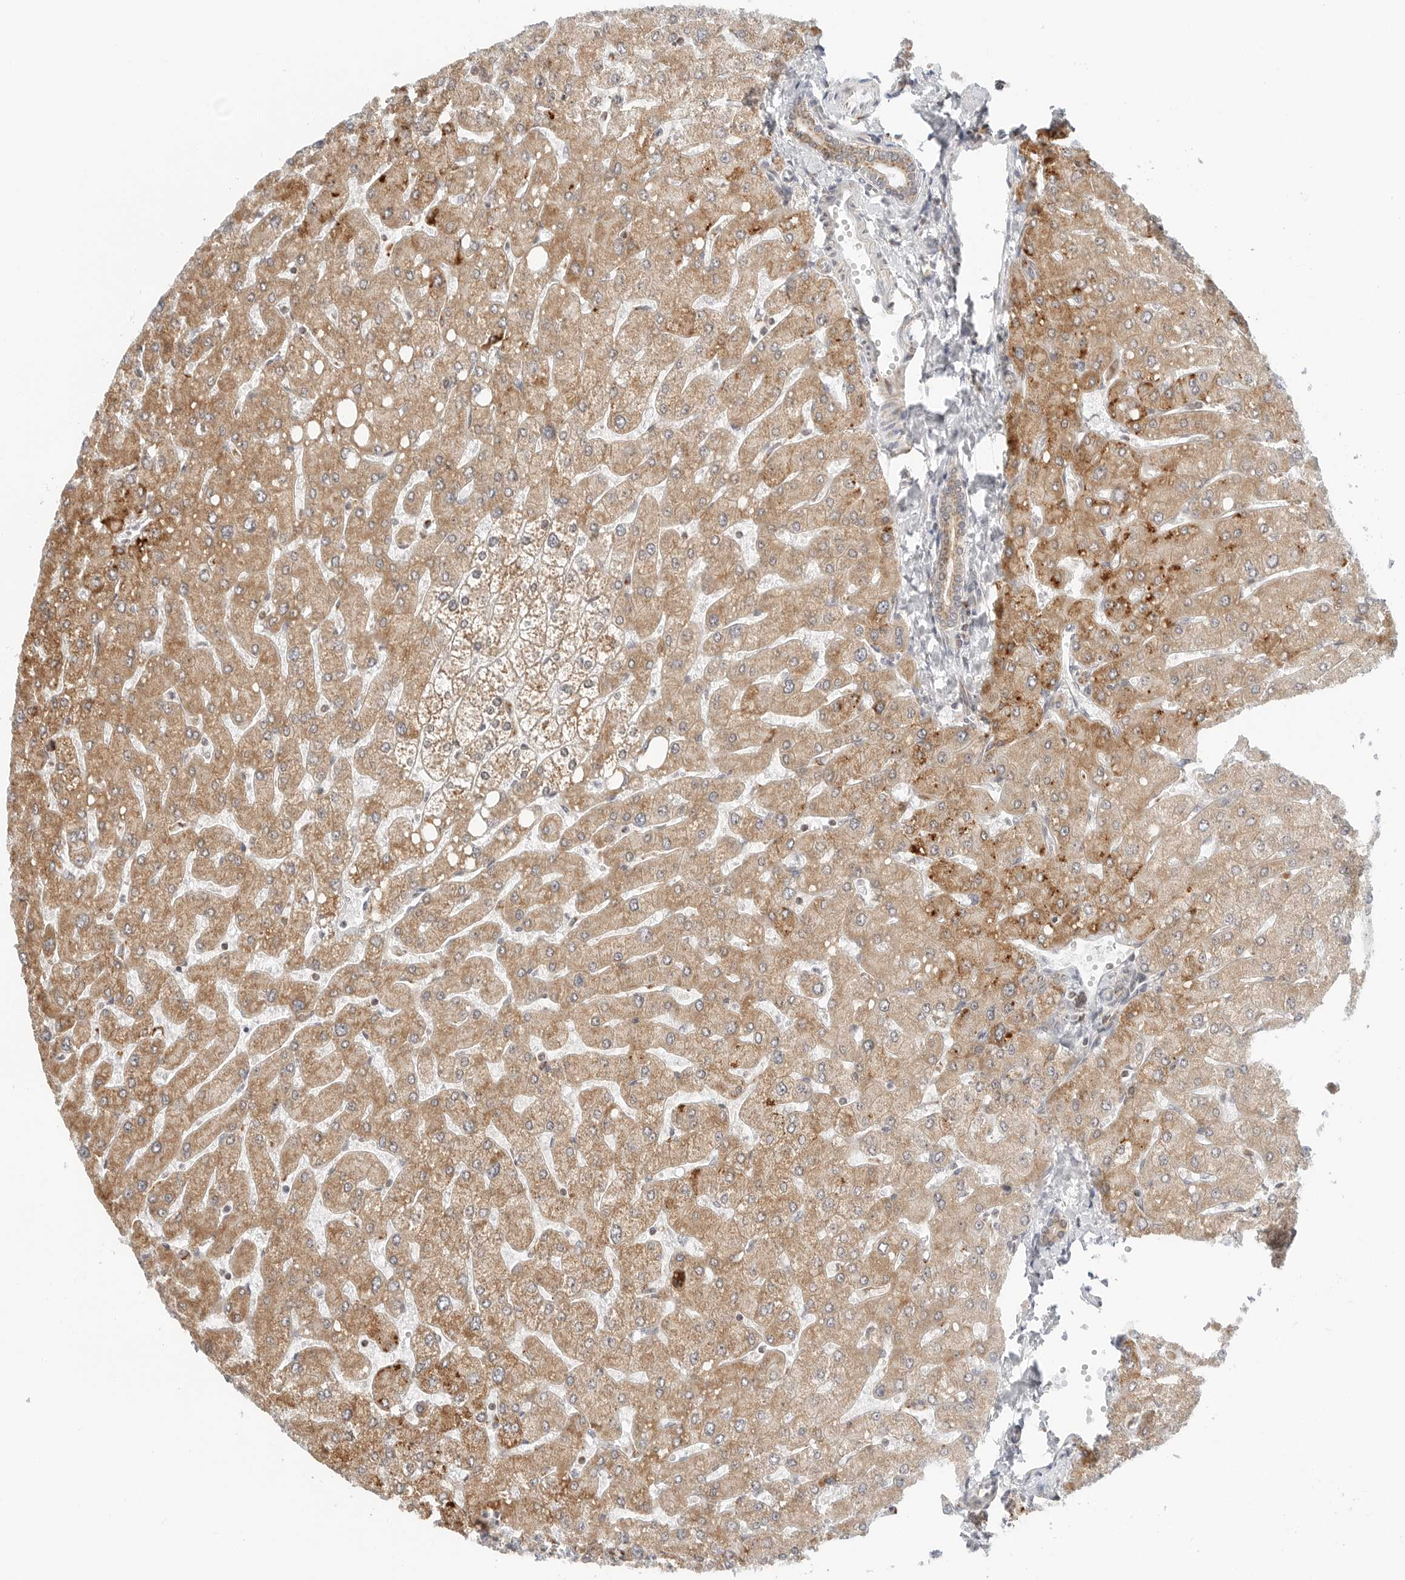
{"staining": {"intensity": "moderate", "quantity": ">75%", "location": "cytoplasmic/membranous"}, "tissue": "liver", "cell_type": "Cholangiocytes", "image_type": "normal", "snomed": [{"axis": "morphology", "description": "Normal tissue, NOS"}, {"axis": "topography", "description": "Liver"}], "caption": "Human liver stained with a brown dye displays moderate cytoplasmic/membranous positive staining in approximately >75% of cholangiocytes.", "gene": "POLR3GL", "patient": {"sex": "male", "age": 55}}